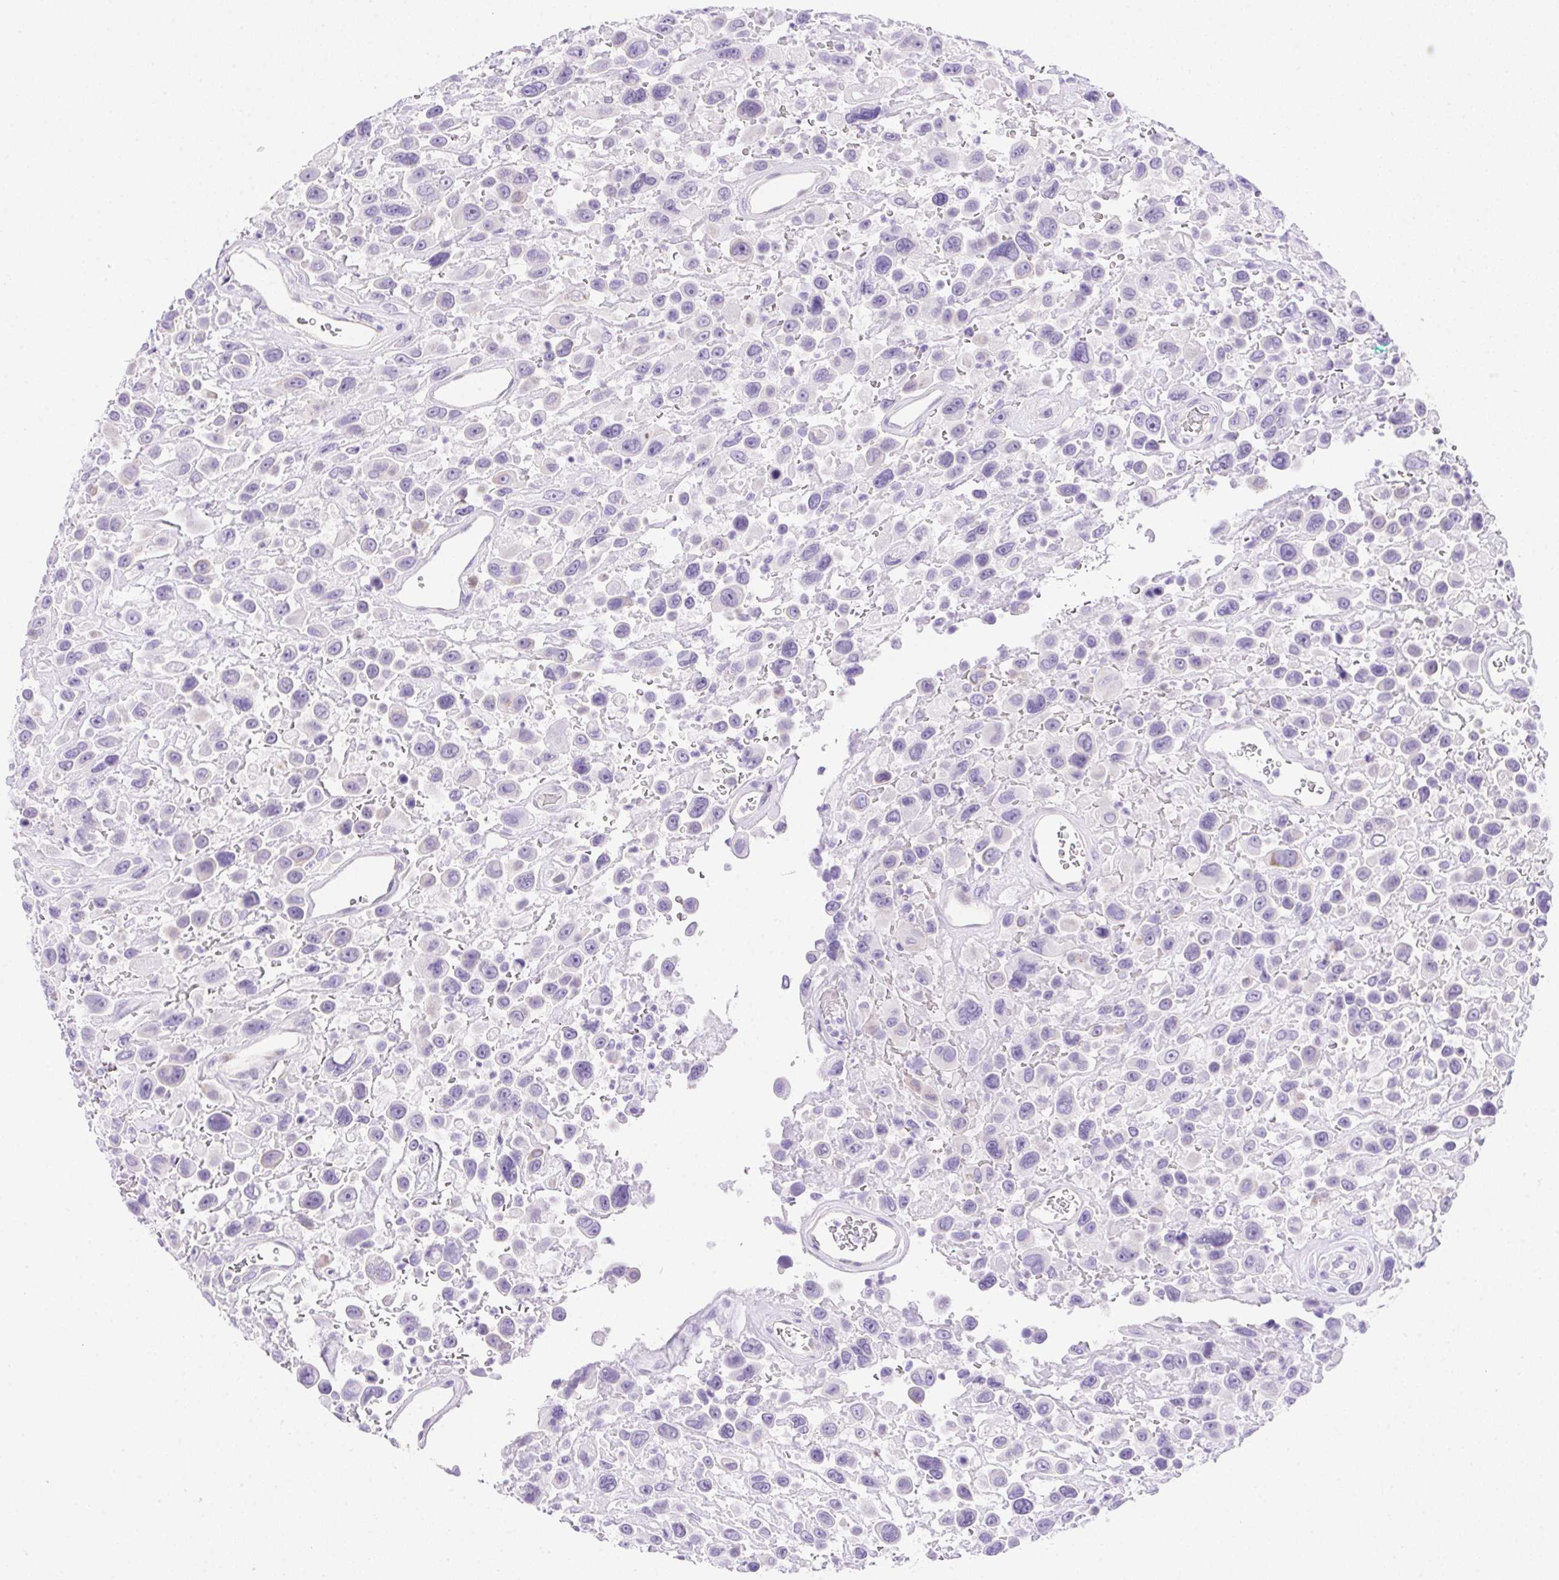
{"staining": {"intensity": "negative", "quantity": "none", "location": "none"}, "tissue": "urothelial cancer", "cell_type": "Tumor cells", "image_type": "cancer", "snomed": [{"axis": "morphology", "description": "Urothelial carcinoma, High grade"}, {"axis": "topography", "description": "Urinary bladder"}], "caption": "This is an IHC histopathology image of human urothelial cancer. There is no expression in tumor cells.", "gene": "SPACA5B", "patient": {"sex": "male", "age": 53}}